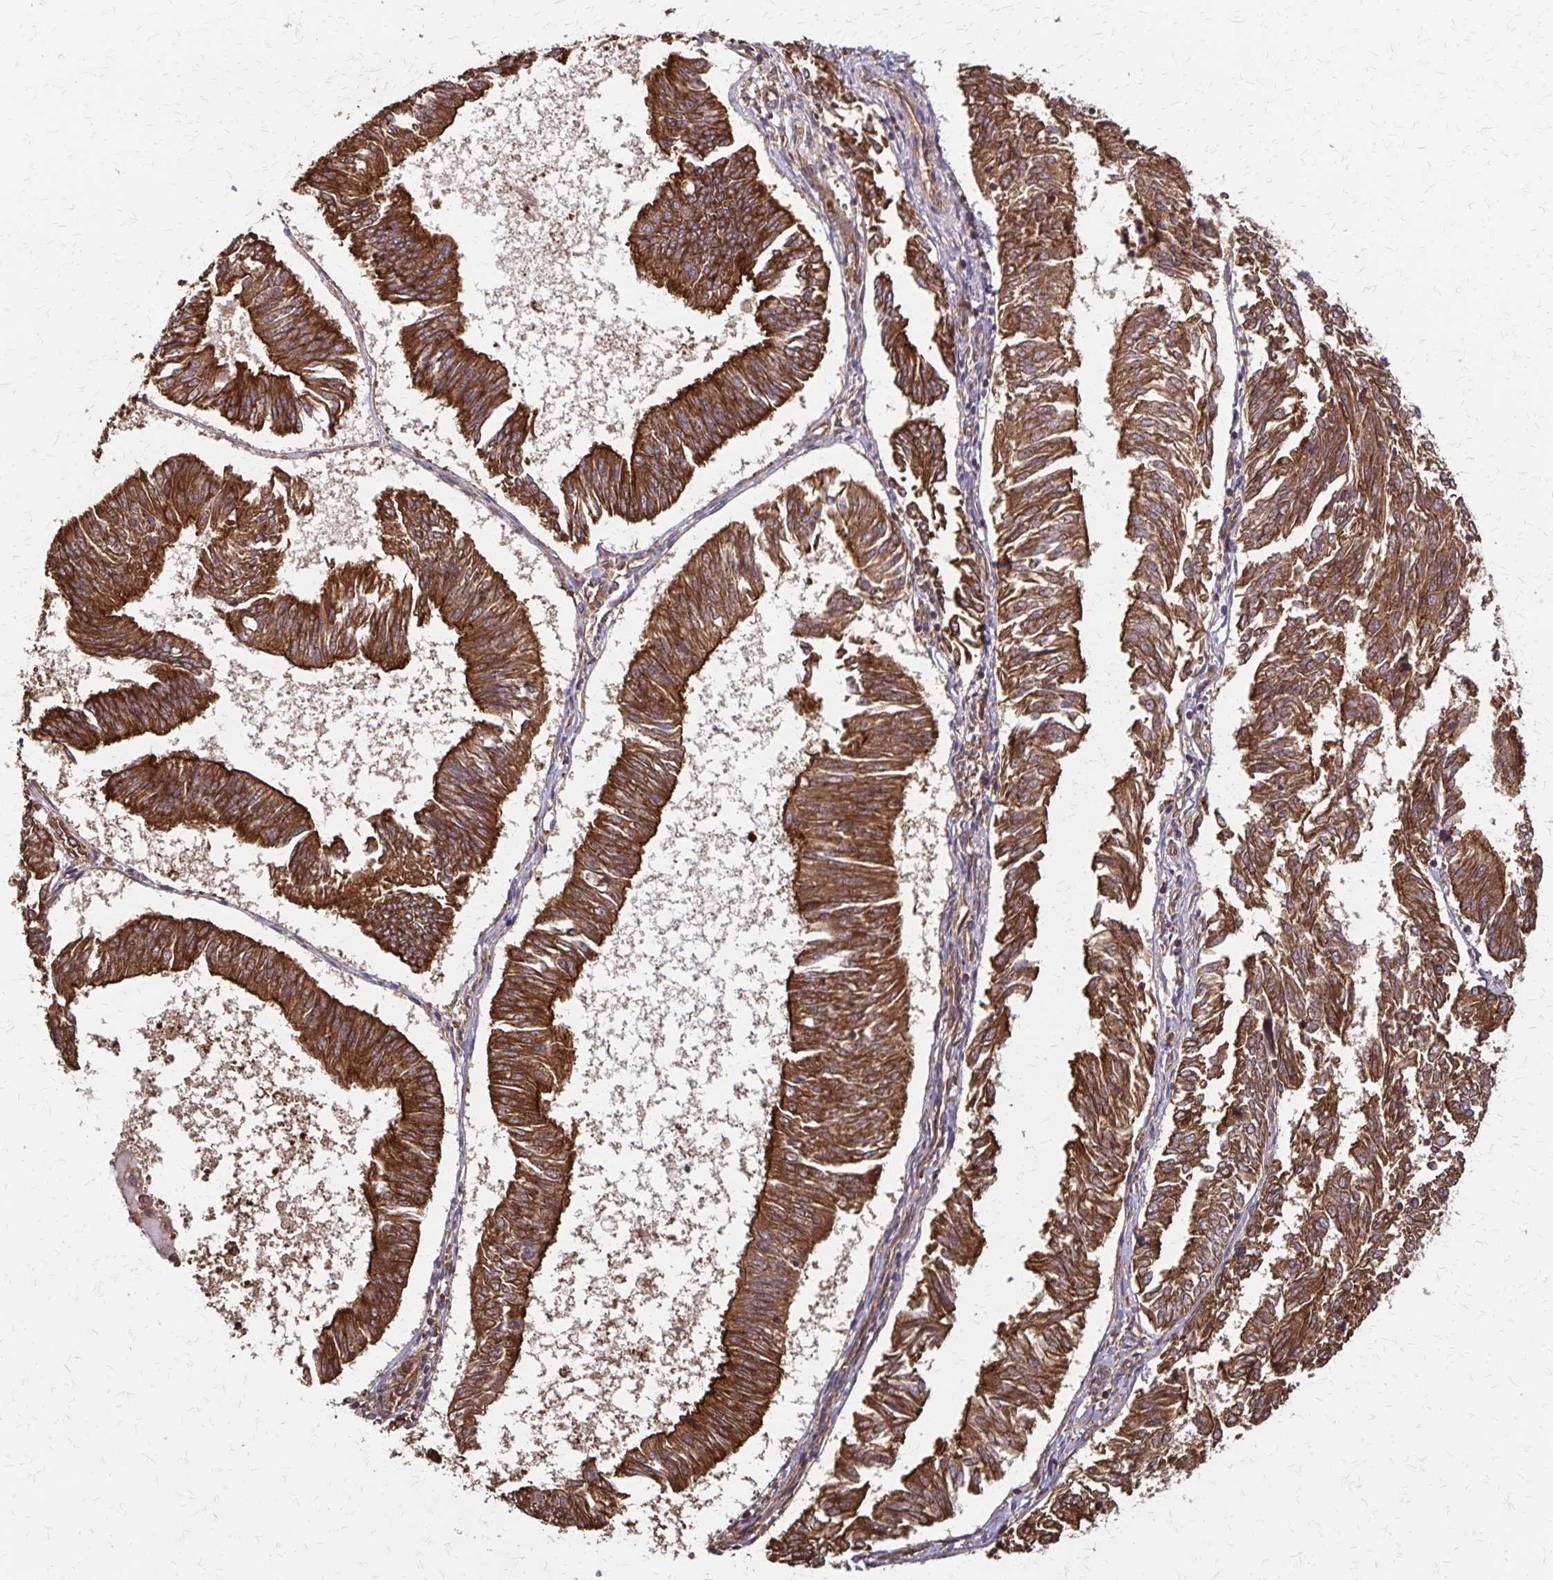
{"staining": {"intensity": "strong", "quantity": ">75%", "location": "cytoplasmic/membranous"}, "tissue": "endometrial cancer", "cell_type": "Tumor cells", "image_type": "cancer", "snomed": [{"axis": "morphology", "description": "Adenocarcinoma, NOS"}, {"axis": "topography", "description": "Endometrium"}], "caption": "The photomicrograph demonstrates staining of endometrial cancer, revealing strong cytoplasmic/membranous protein staining (brown color) within tumor cells.", "gene": "EEF2", "patient": {"sex": "female", "age": 58}}